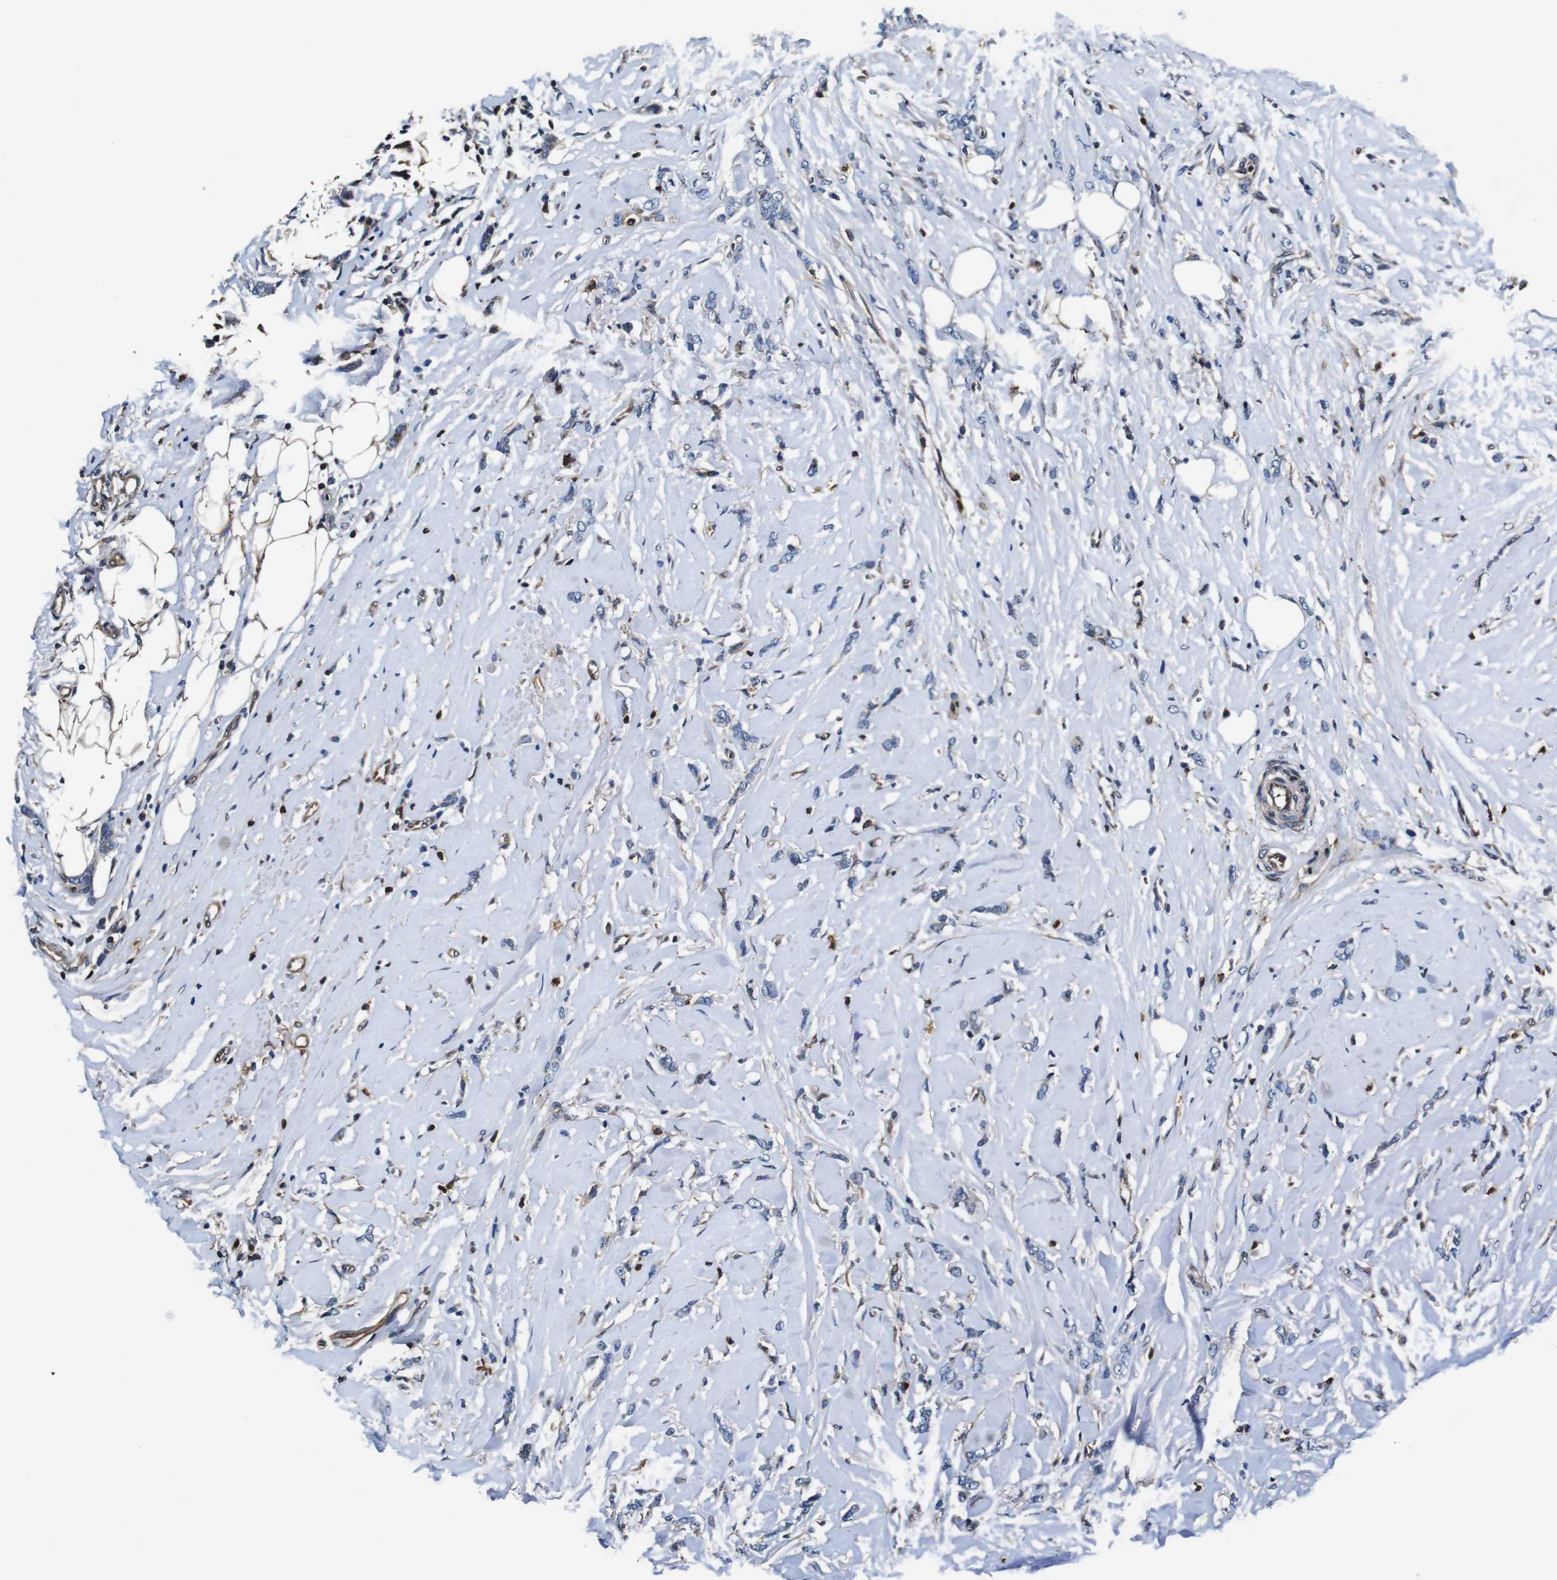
{"staining": {"intensity": "negative", "quantity": "none", "location": "none"}, "tissue": "breast cancer", "cell_type": "Tumor cells", "image_type": "cancer", "snomed": [{"axis": "morphology", "description": "Lobular carcinoma"}, {"axis": "topography", "description": "Skin"}, {"axis": "topography", "description": "Breast"}], "caption": "Lobular carcinoma (breast) was stained to show a protein in brown. There is no significant expression in tumor cells.", "gene": "ANXA1", "patient": {"sex": "female", "age": 46}}